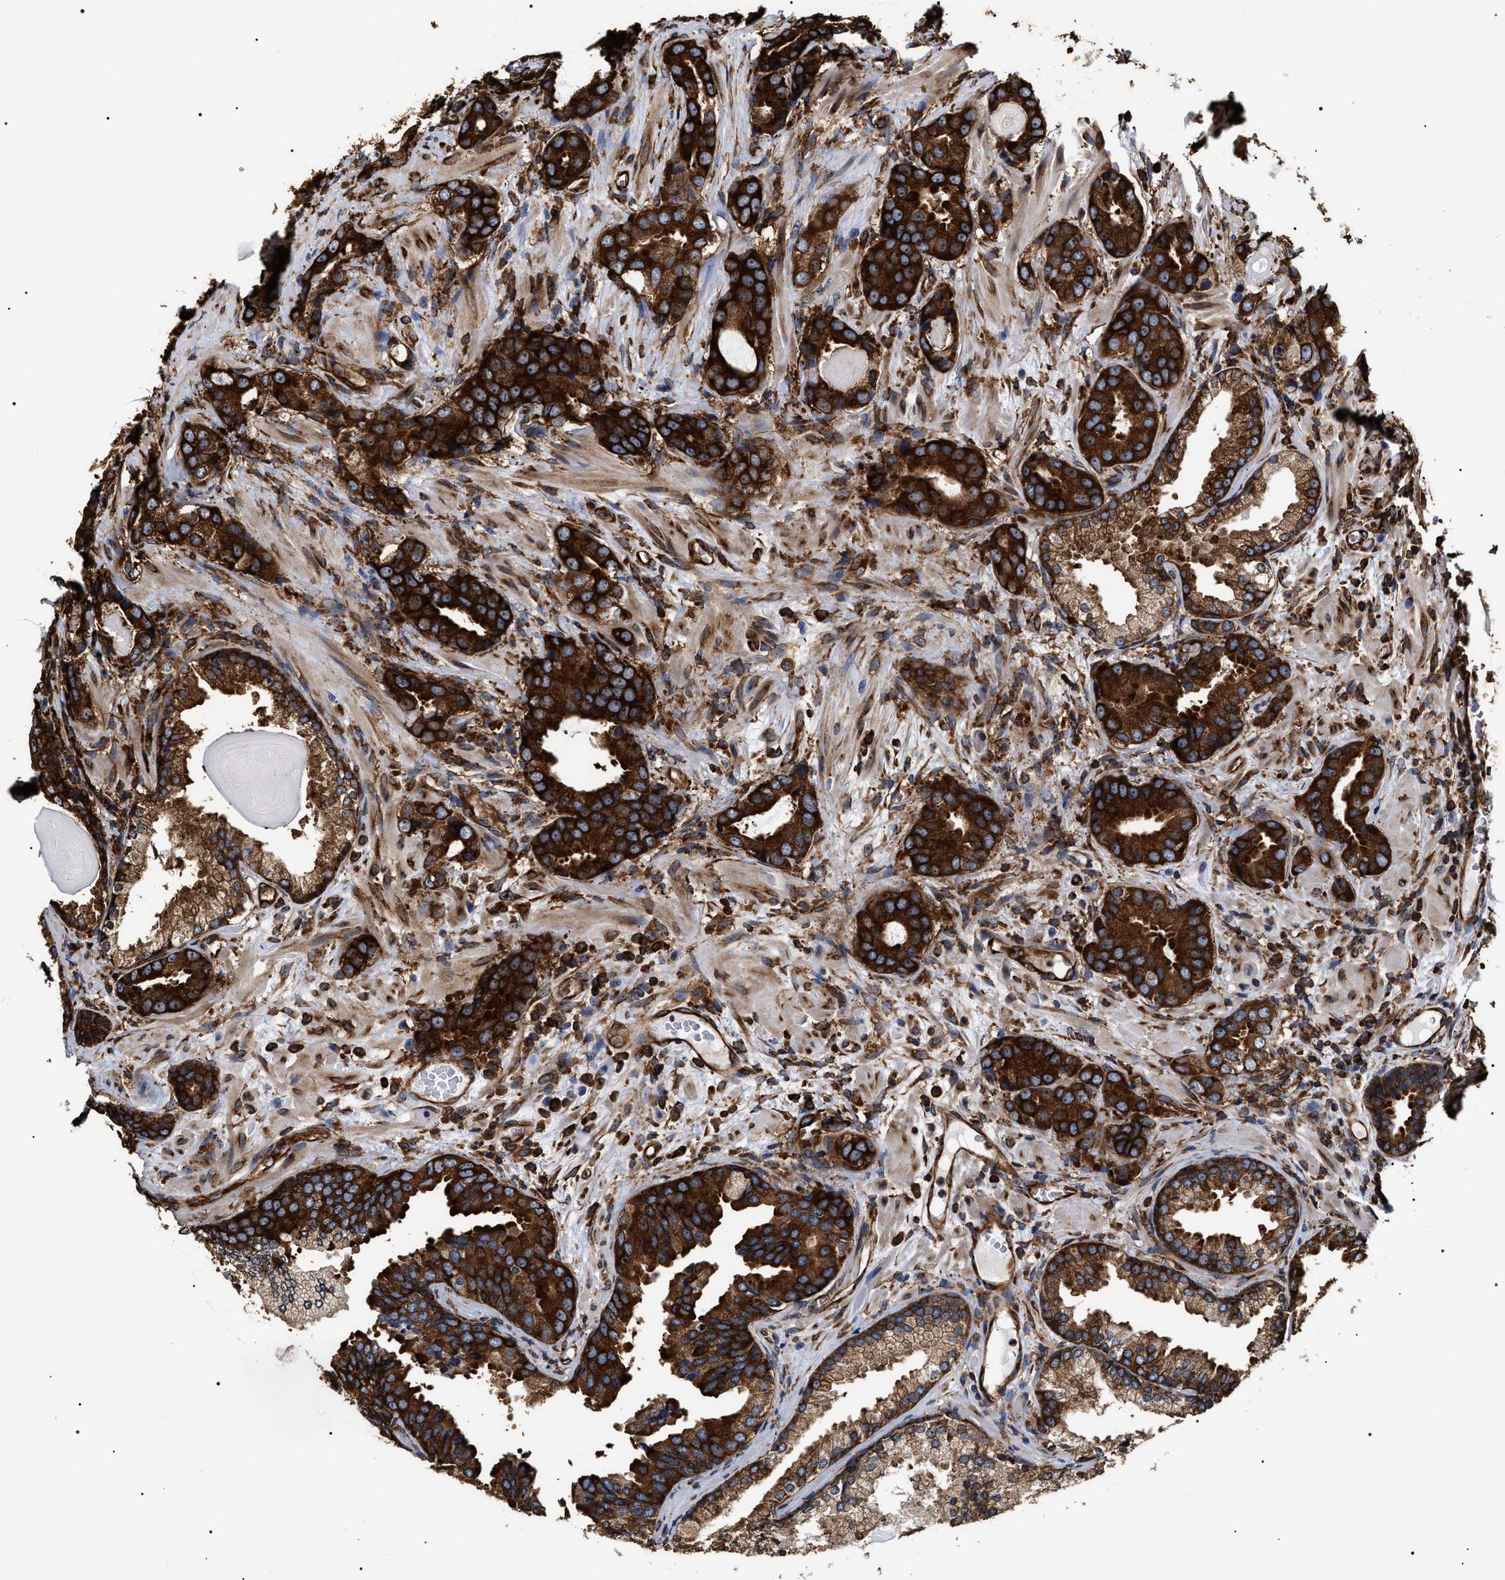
{"staining": {"intensity": "strong", "quantity": ">75%", "location": "cytoplasmic/membranous"}, "tissue": "prostate cancer", "cell_type": "Tumor cells", "image_type": "cancer", "snomed": [{"axis": "morphology", "description": "Adenocarcinoma, High grade"}, {"axis": "topography", "description": "Prostate"}], "caption": "Immunohistochemical staining of prostate cancer (adenocarcinoma (high-grade)) shows high levels of strong cytoplasmic/membranous expression in about >75% of tumor cells.", "gene": "SERBP1", "patient": {"sex": "male", "age": 63}}